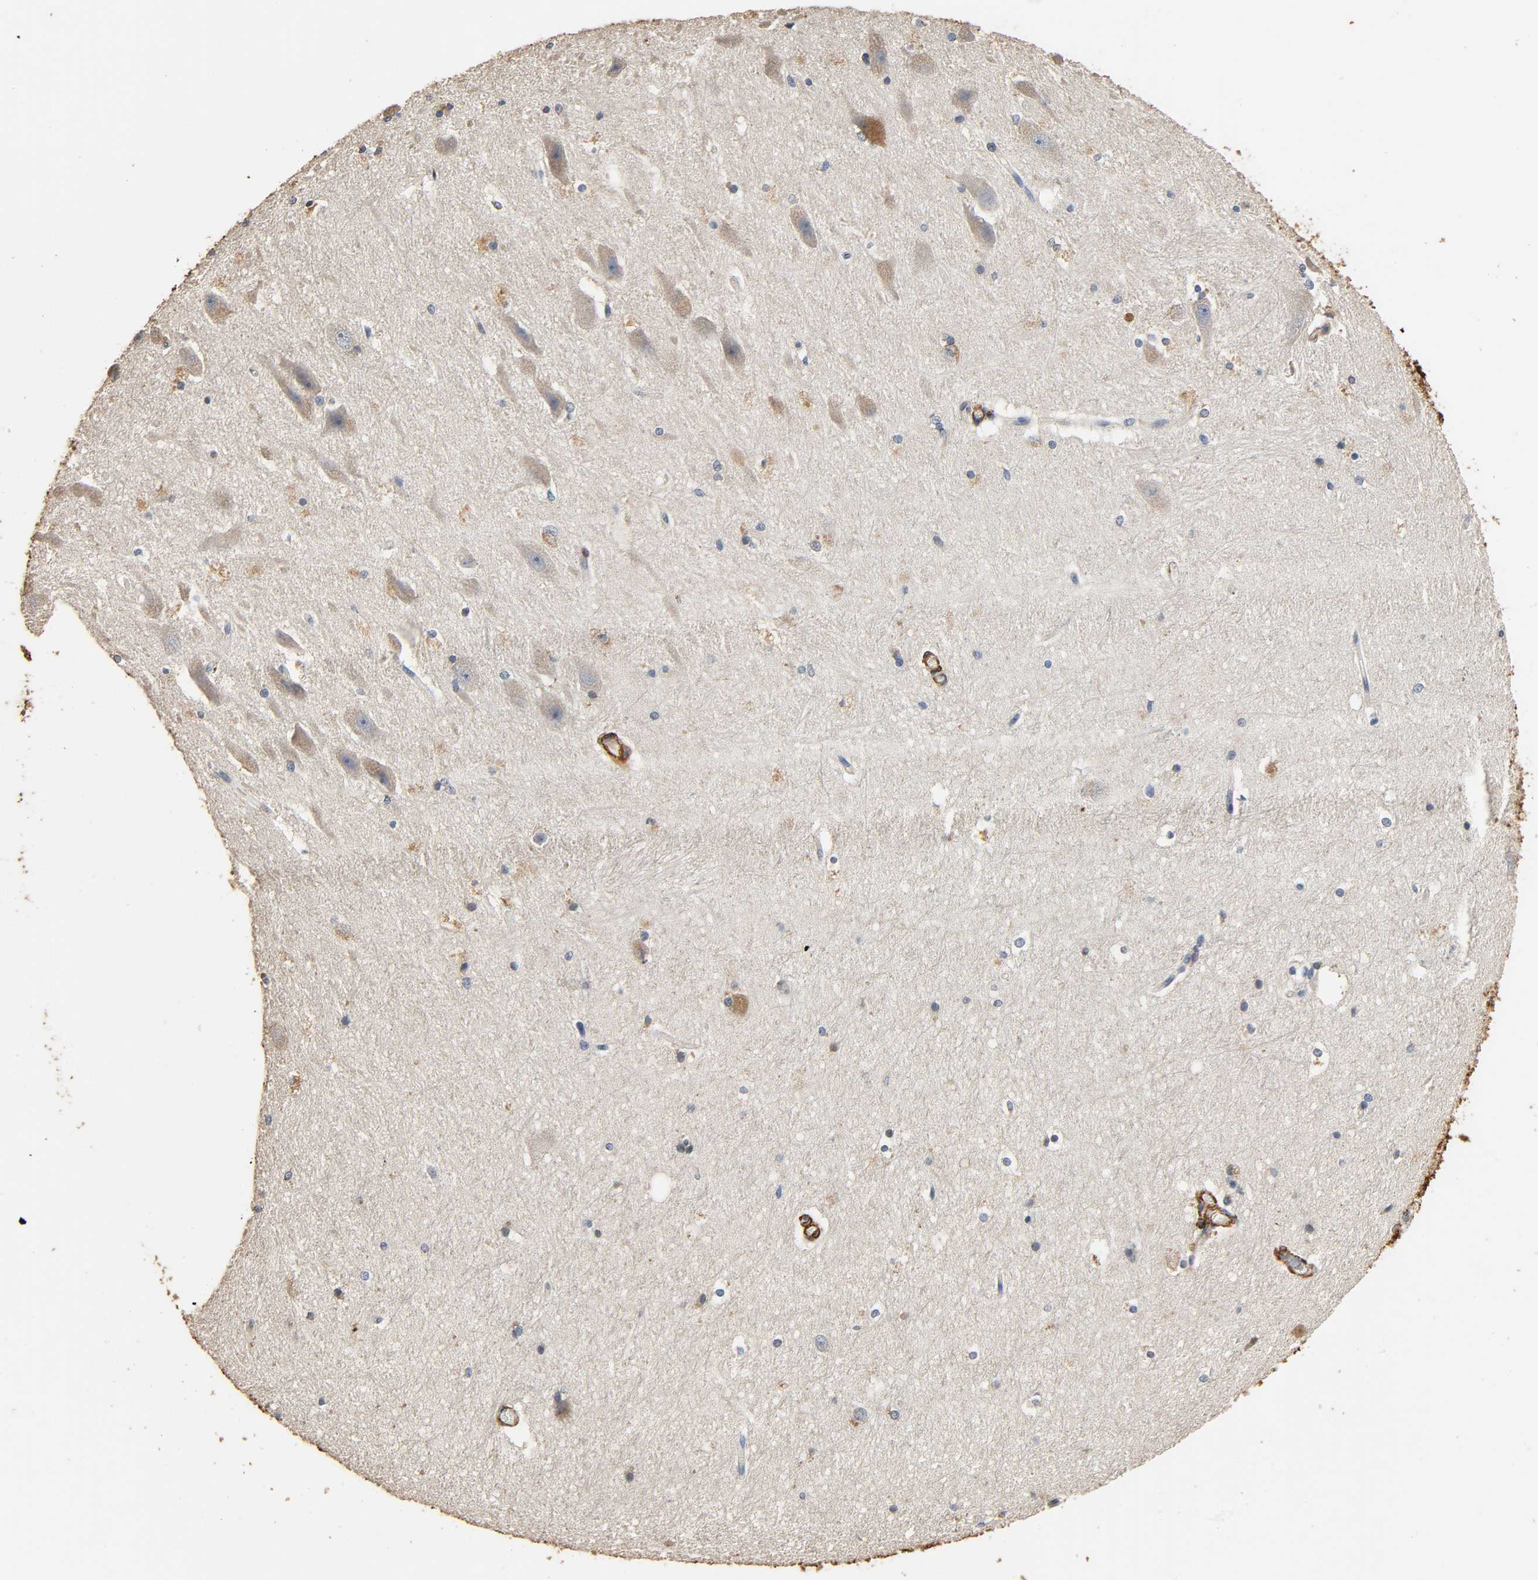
{"staining": {"intensity": "weak", "quantity": "<25%", "location": "cytoplasmic/membranous"}, "tissue": "hippocampus", "cell_type": "Glial cells", "image_type": "normal", "snomed": [{"axis": "morphology", "description": "Normal tissue, NOS"}, {"axis": "topography", "description": "Hippocampus"}], "caption": "There is no significant expression in glial cells of hippocampus. The staining was performed using DAB to visualize the protein expression in brown, while the nuclei were stained in blue with hematoxylin (Magnification: 20x).", "gene": "GSTA1", "patient": {"sex": "female", "age": 19}}